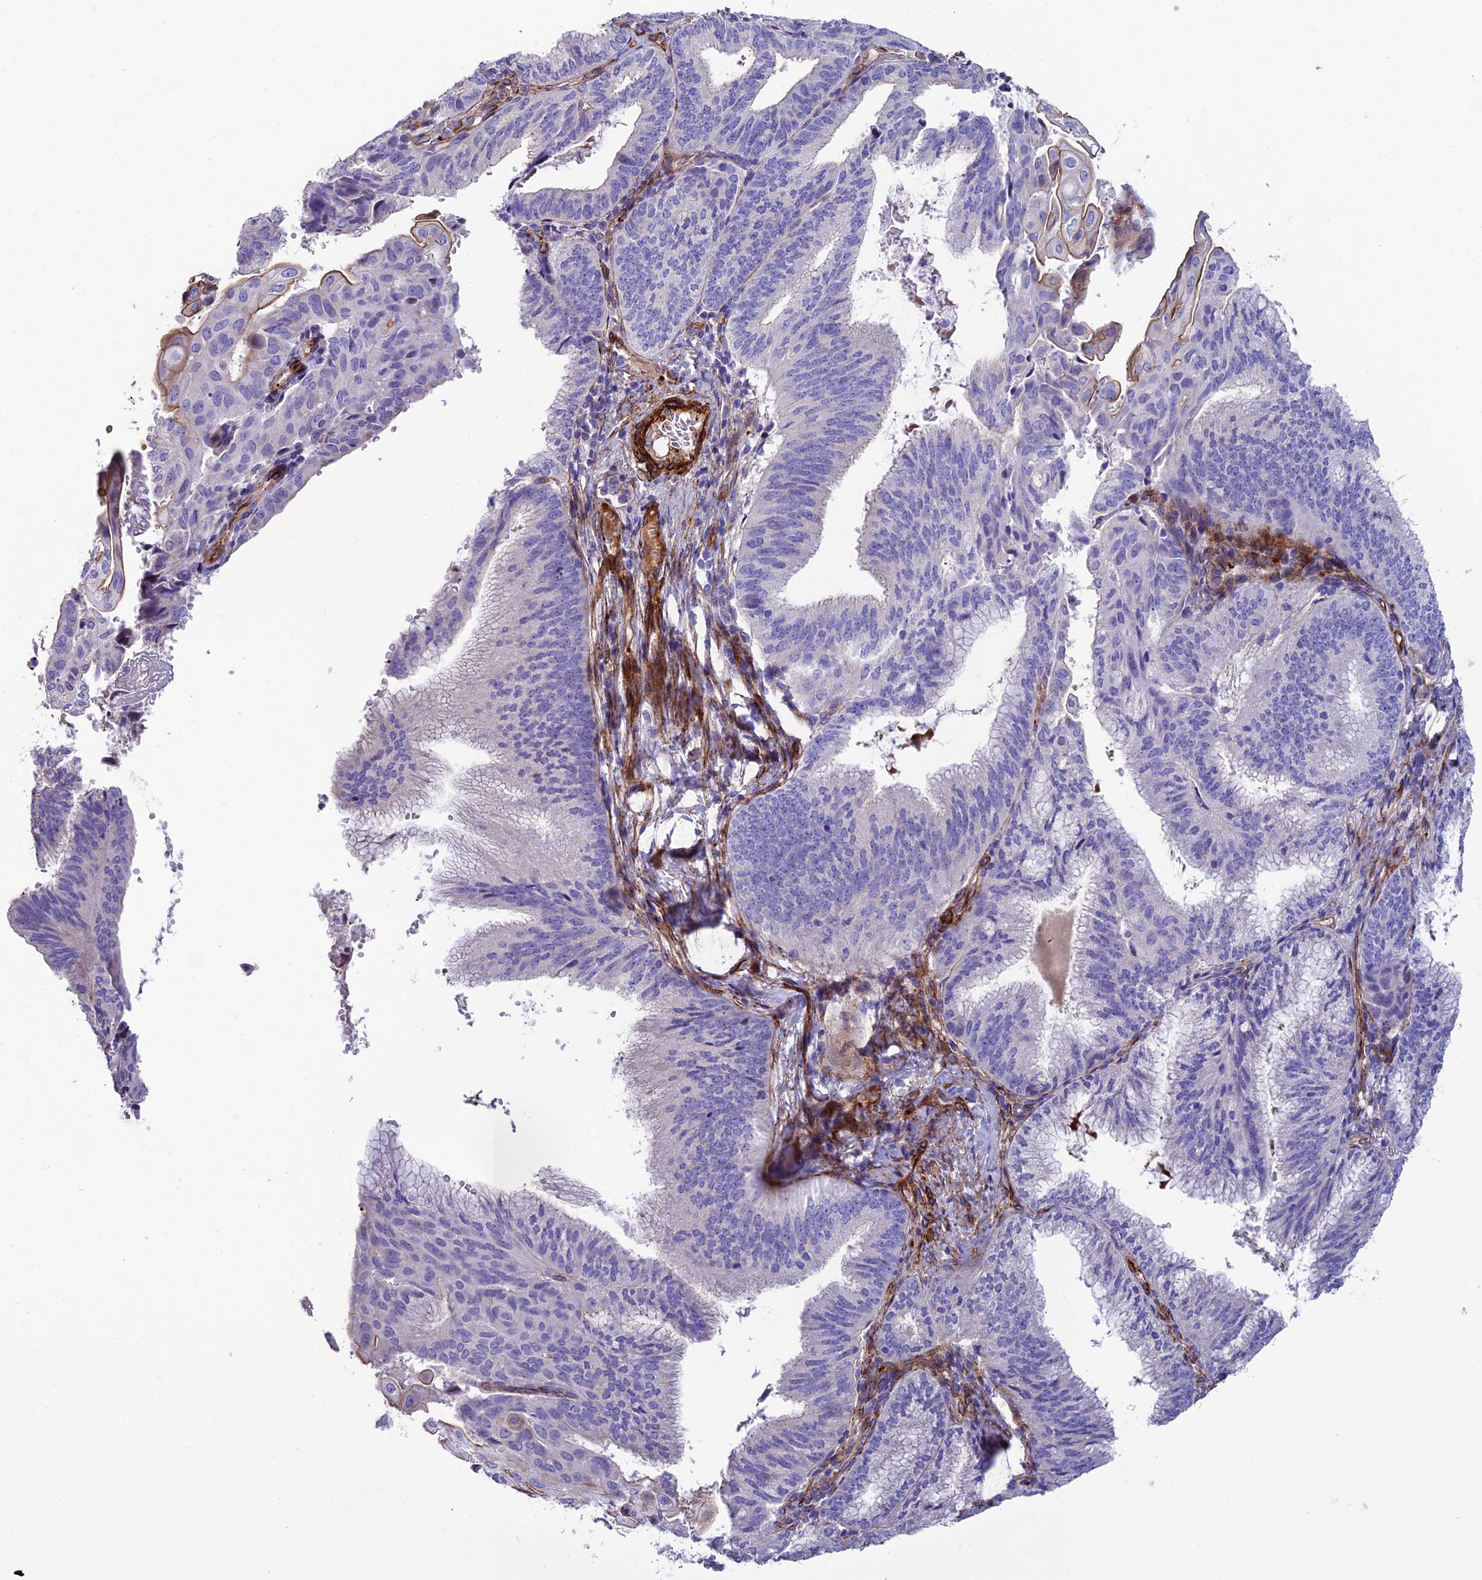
{"staining": {"intensity": "weak", "quantity": "<25%", "location": "cytoplasmic/membranous"}, "tissue": "endometrial cancer", "cell_type": "Tumor cells", "image_type": "cancer", "snomed": [{"axis": "morphology", "description": "Adenocarcinoma, NOS"}, {"axis": "topography", "description": "Endometrium"}], "caption": "Immunohistochemical staining of human endometrial cancer (adenocarcinoma) demonstrates no significant staining in tumor cells.", "gene": "REX1BD", "patient": {"sex": "female", "age": 49}}